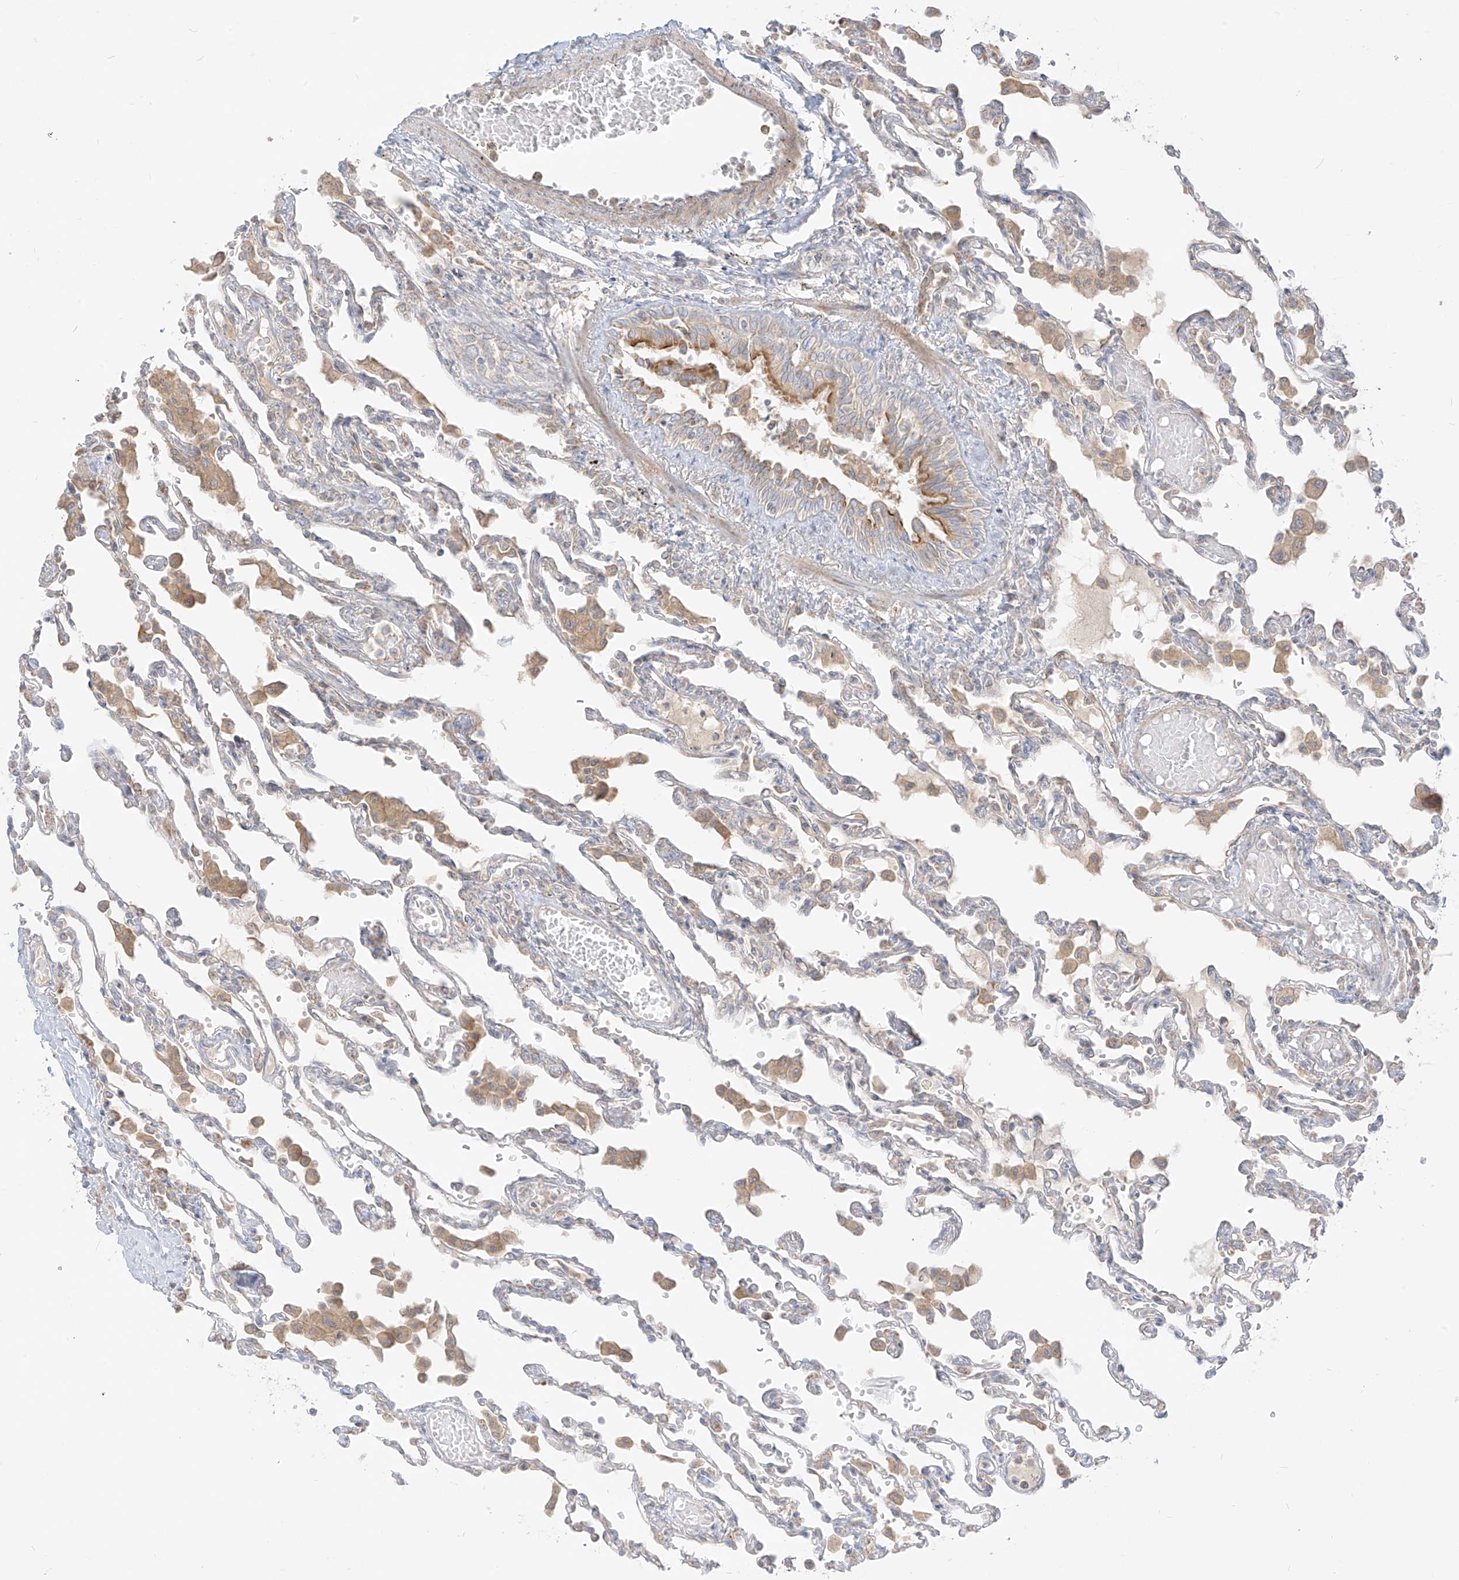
{"staining": {"intensity": "weak", "quantity": "<25%", "location": "cytoplasmic/membranous"}, "tissue": "lung", "cell_type": "Alveolar cells", "image_type": "normal", "snomed": [{"axis": "morphology", "description": "Normal tissue, NOS"}, {"axis": "topography", "description": "Bronchus"}, {"axis": "topography", "description": "Lung"}], "caption": "Immunohistochemical staining of normal lung exhibits no significant staining in alveolar cells. (Immunohistochemistry (ihc), brightfield microscopy, high magnification).", "gene": "ZIM3", "patient": {"sex": "female", "age": 49}}